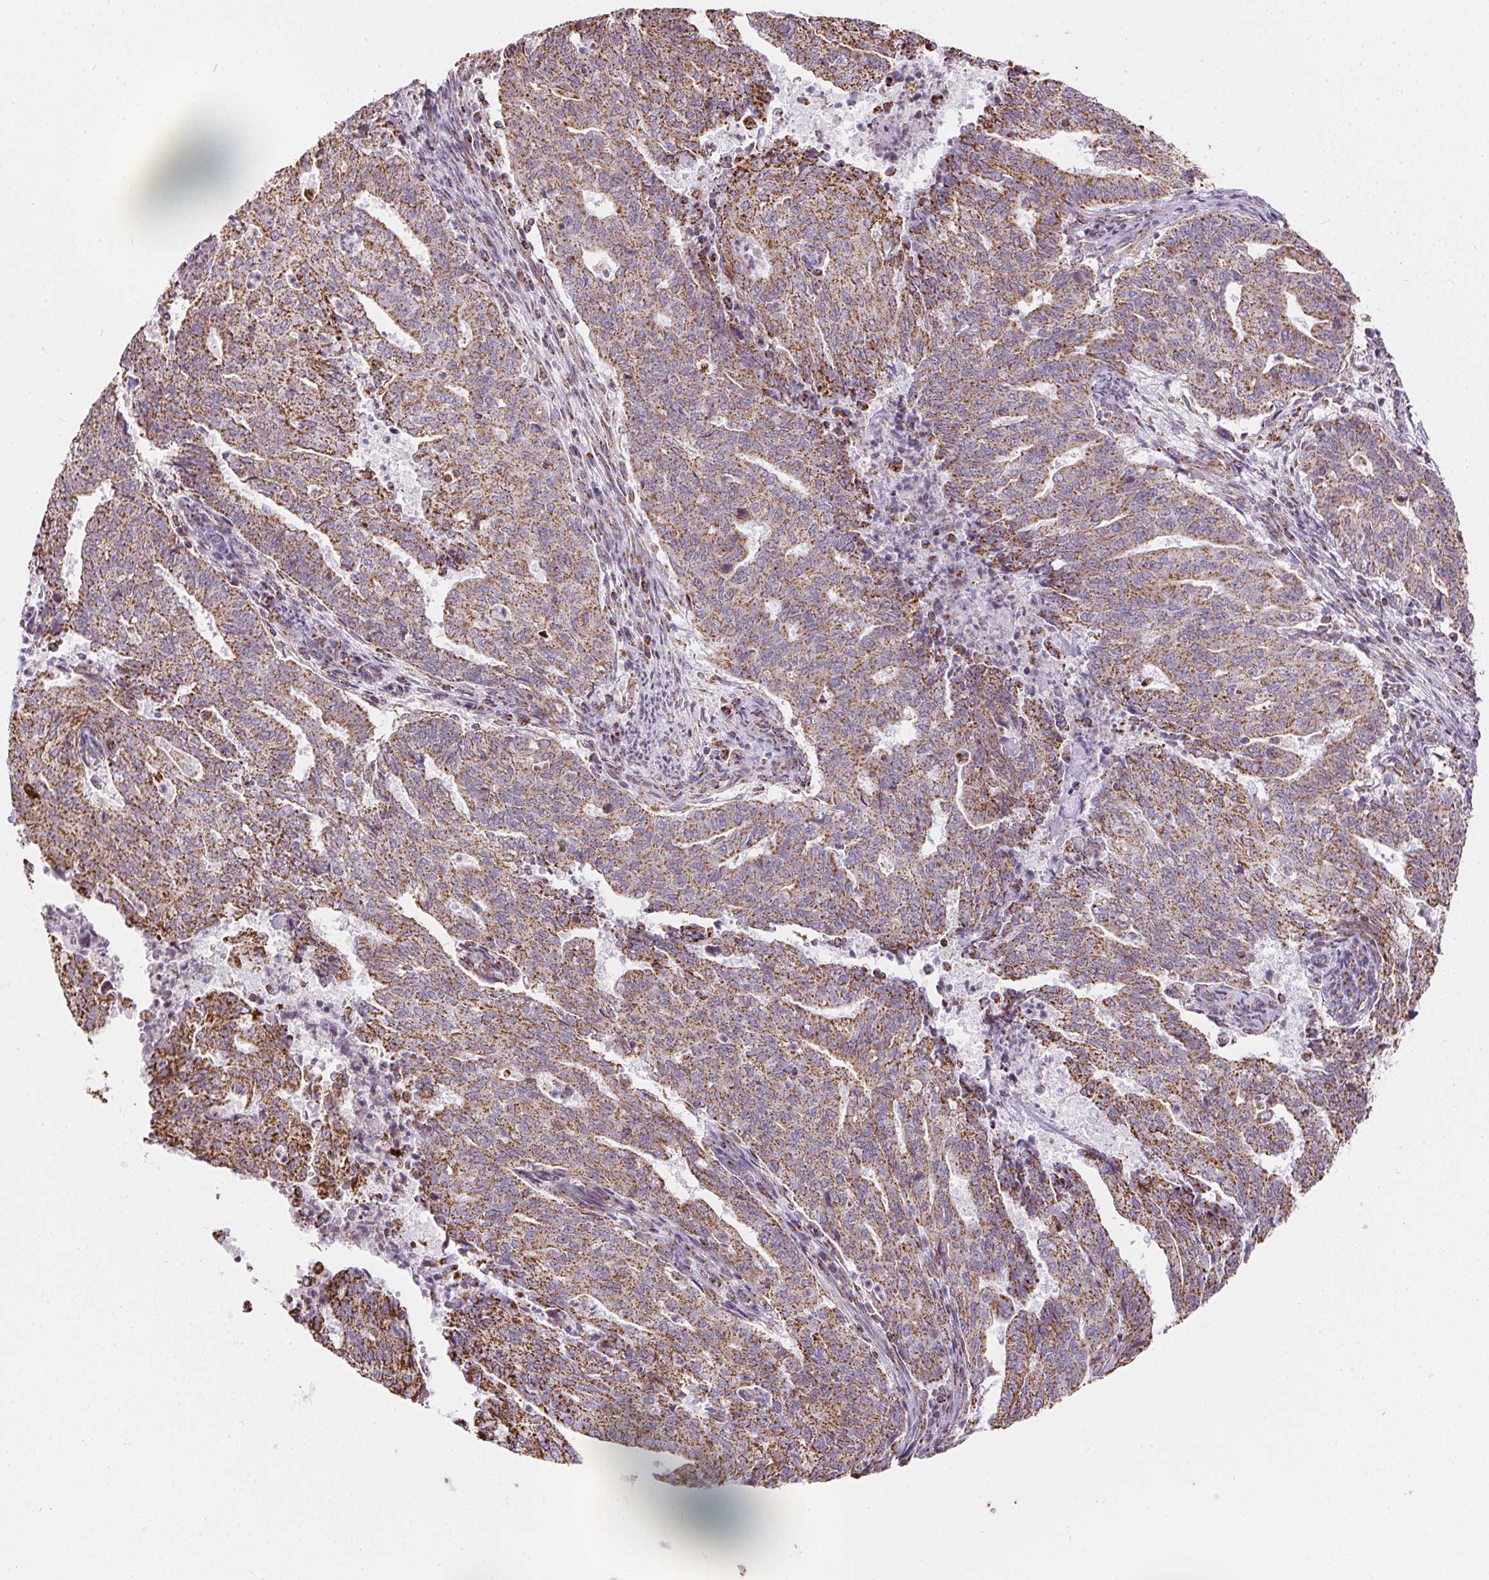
{"staining": {"intensity": "strong", "quantity": ">75%", "location": "cytoplasmic/membranous"}, "tissue": "endometrial cancer", "cell_type": "Tumor cells", "image_type": "cancer", "snomed": [{"axis": "morphology", "description": "Adenocarcinoma, NOS"}, {"axis": "topography", "description": "Endometrium"}], "caption": "Protein expression analysis of endometrial cancer shows strong cytoplasmic/membranous positivity in about >75% of tumor cells.", "gene": "MAPK11", "patient": {"sex": "female", "age": 82}}